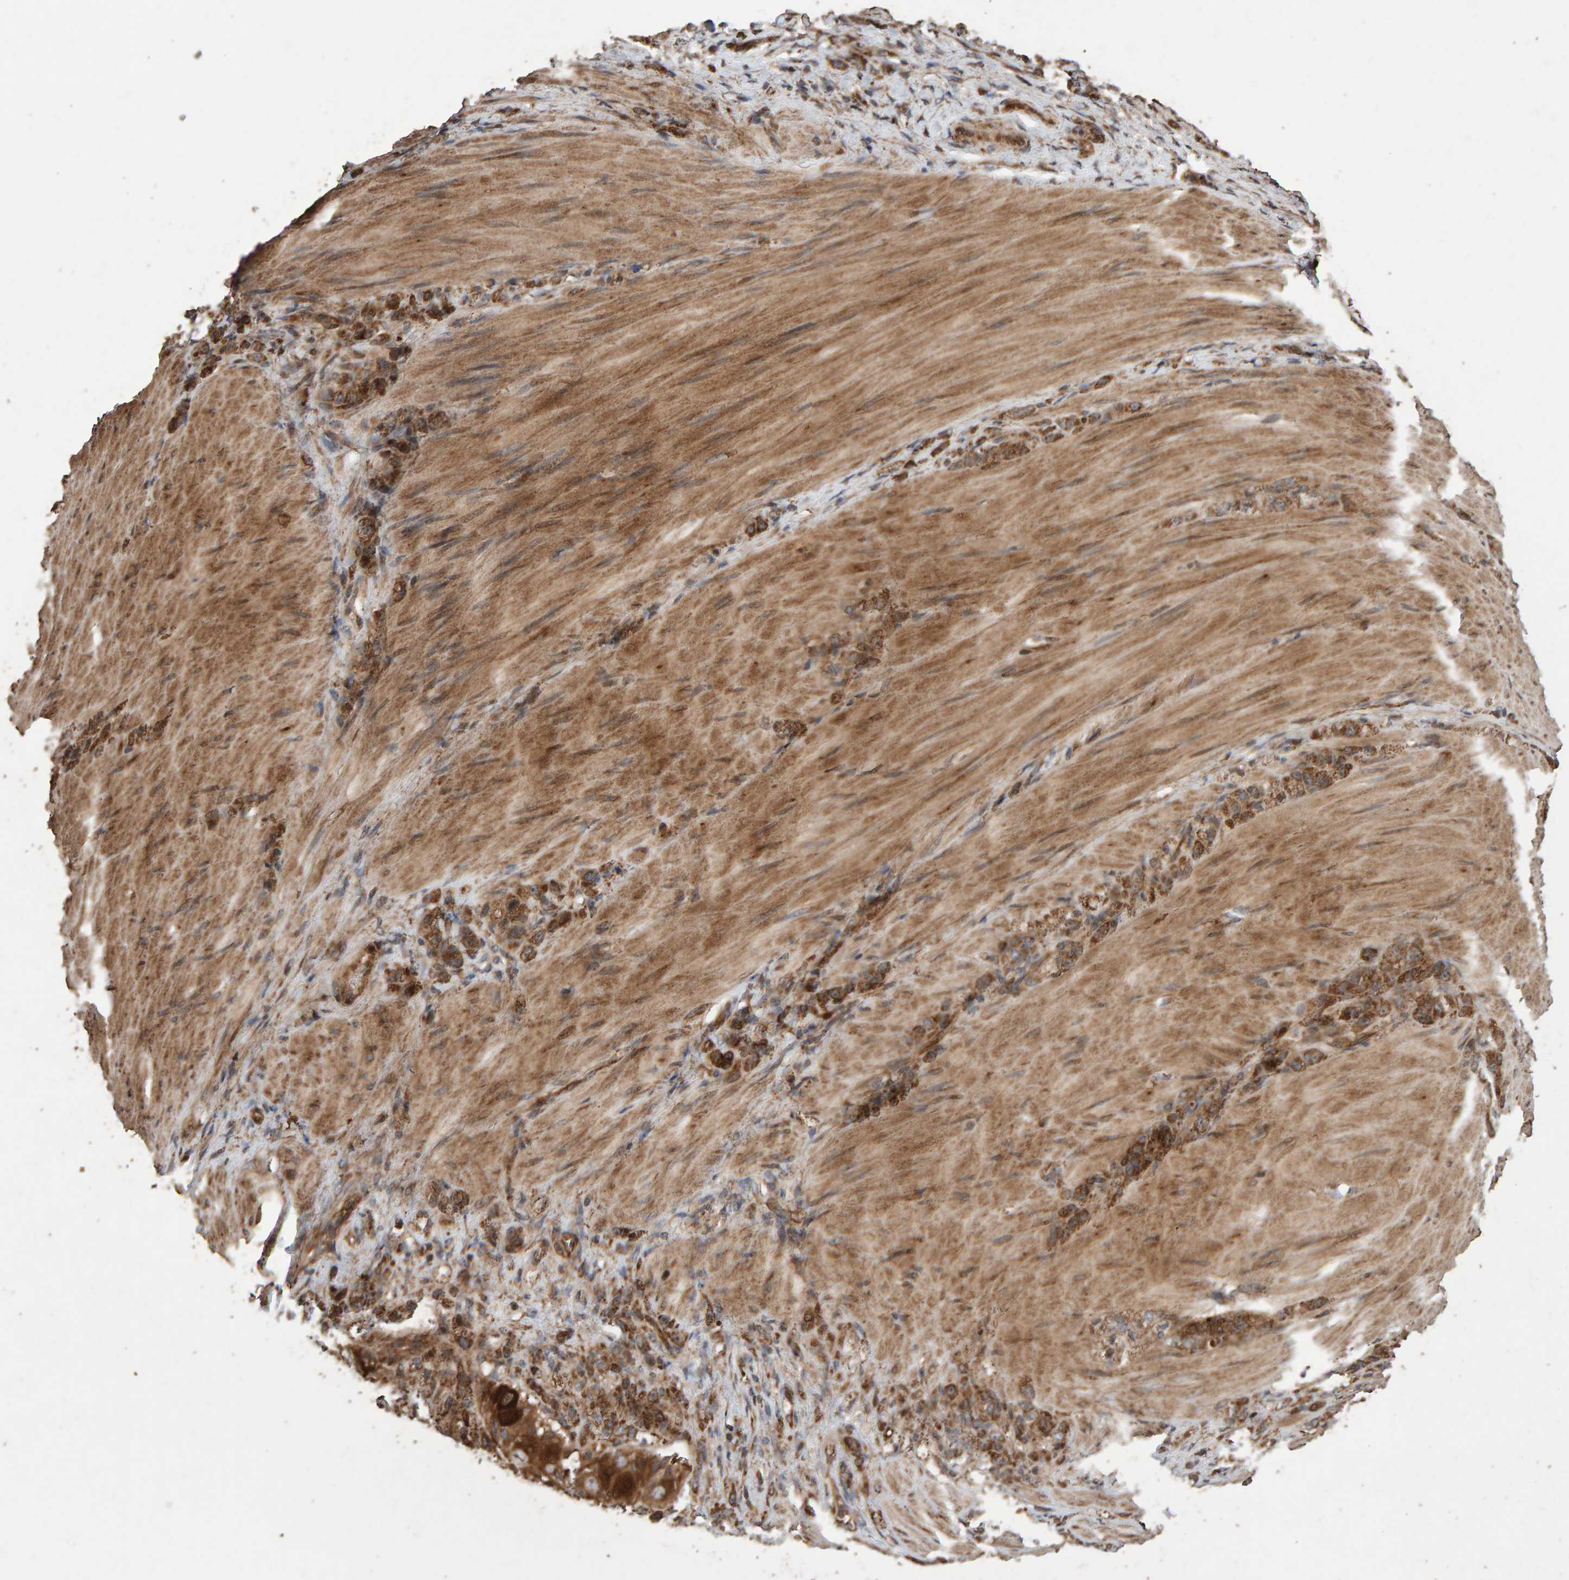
{"staining": {"intensity": "moderate", "quantity": ">75%", "location": "cytoplasmic/membranous"}, "tissue": "stomach cancer", "cell_type": "Tumor cells", "image_type": "cancer", "snomed": [{"axis": "morphology", "description": "Normal tissue, NOS"}, {"axis": "morphology", "description": "Adenocarcinoma, NOS"}, {"axis": "topography", "description": "Stomach"}], "caption": "A brown stain labels moderate cytoplasmic/membranous staining of a protein in stomach adenocarcinoma tumor cells.", "gene": "OSBP2", "patient": {"sex": "male", "age": 82}}